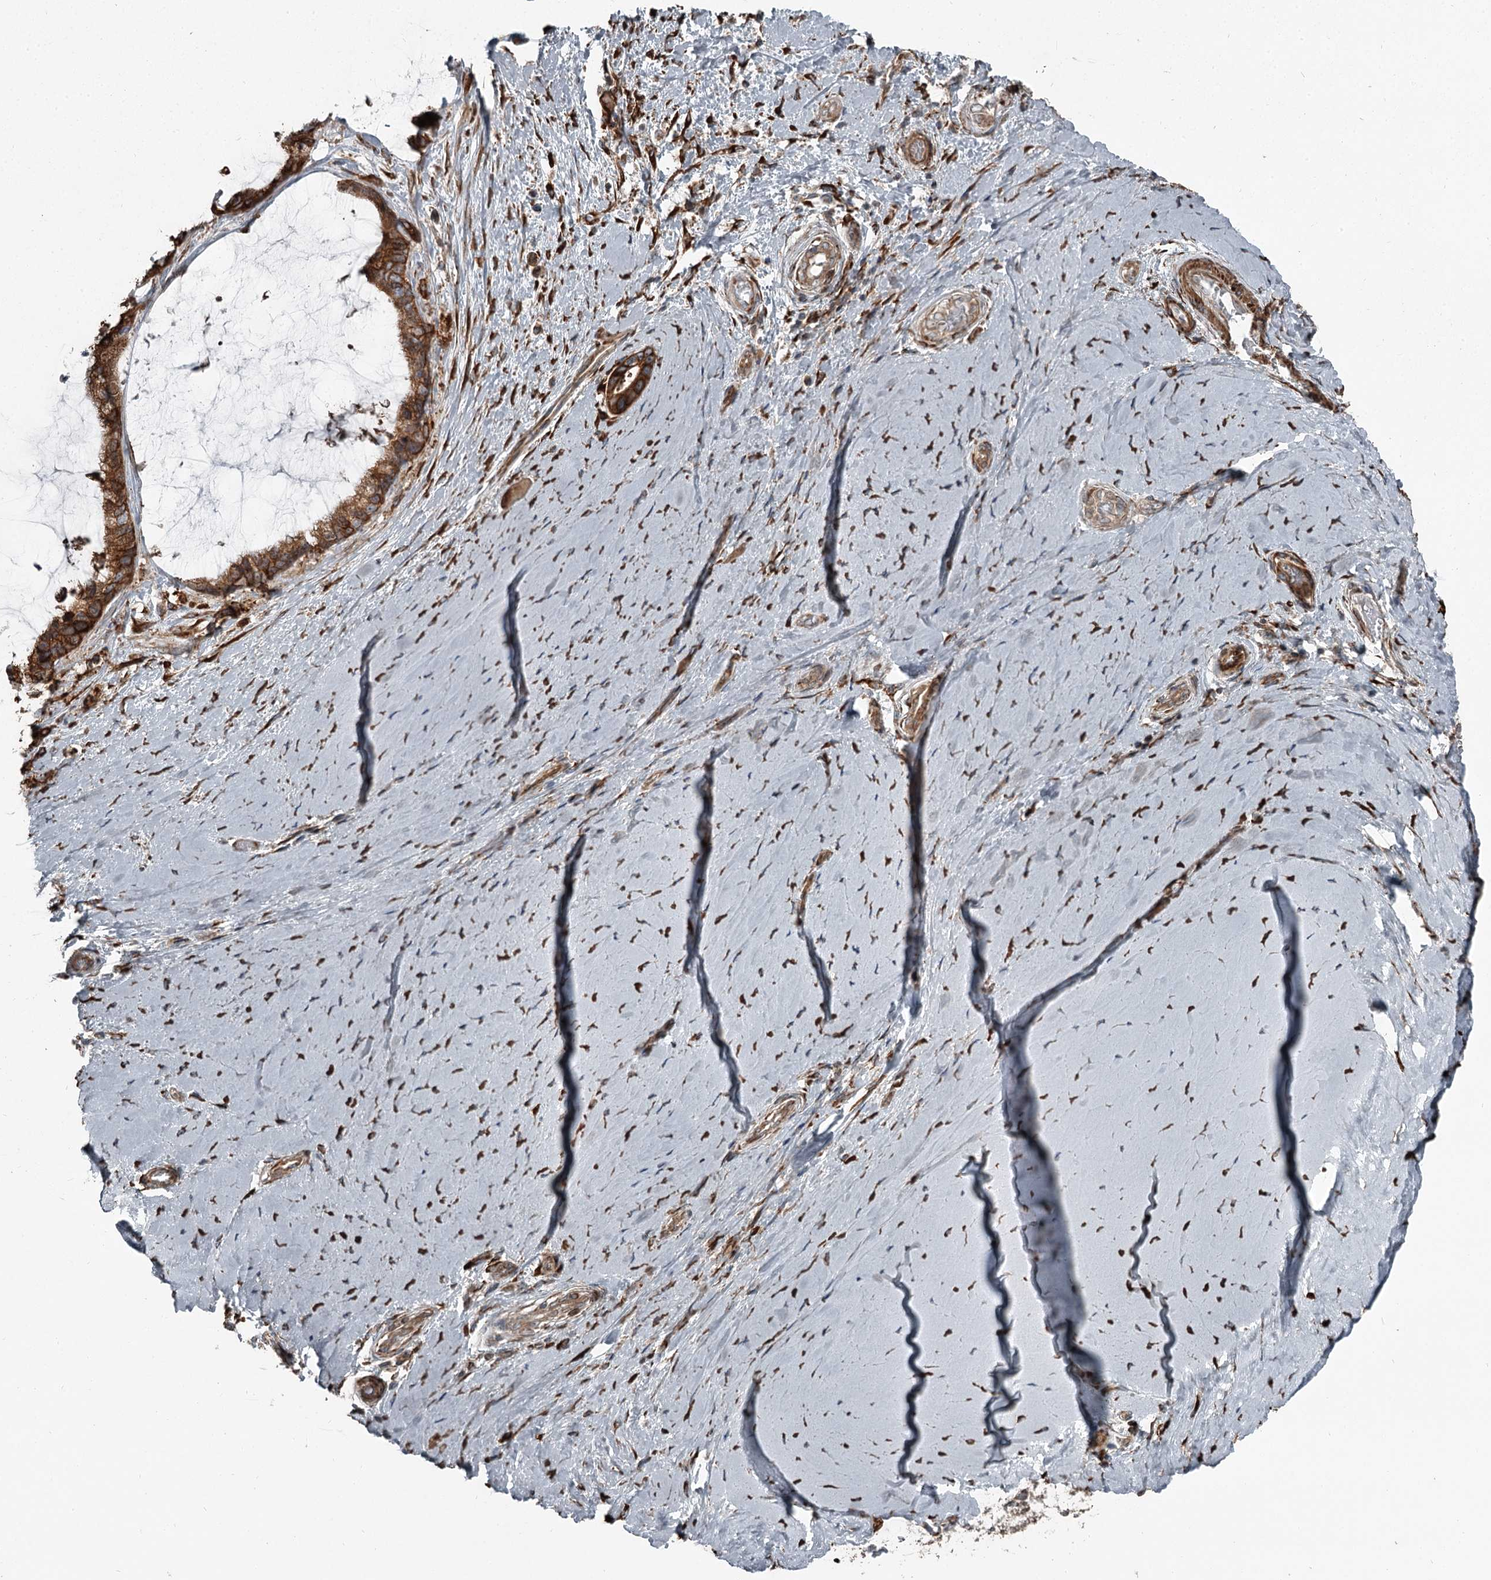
{"staining": {"intensity": "strong", "quantity": ">75%", "location": "cytoplasmic/membranous"}, "tissue": "ovarian cancer", "cell_type": "Tumor cells", "image_type": "cancer", "snomed": [{"axis": "morphology", "description": "Cystadenocarcinoma, mucinous, NOS"}, {"axis": "topography", "description": "Ovary"}], "caption": "Ovarian cancer (mucinous cystadenocarcinoma) stained with DAB (3,3'-diaminobenzidine) immunohistochemistry demonstrates high levels of strong cytoplasmic/membranous expression in about >75% of tumor cells. Nuclei are stained in blue.", "gene": "RASSF8", "patient": {"sex": "female", "age": 39}}